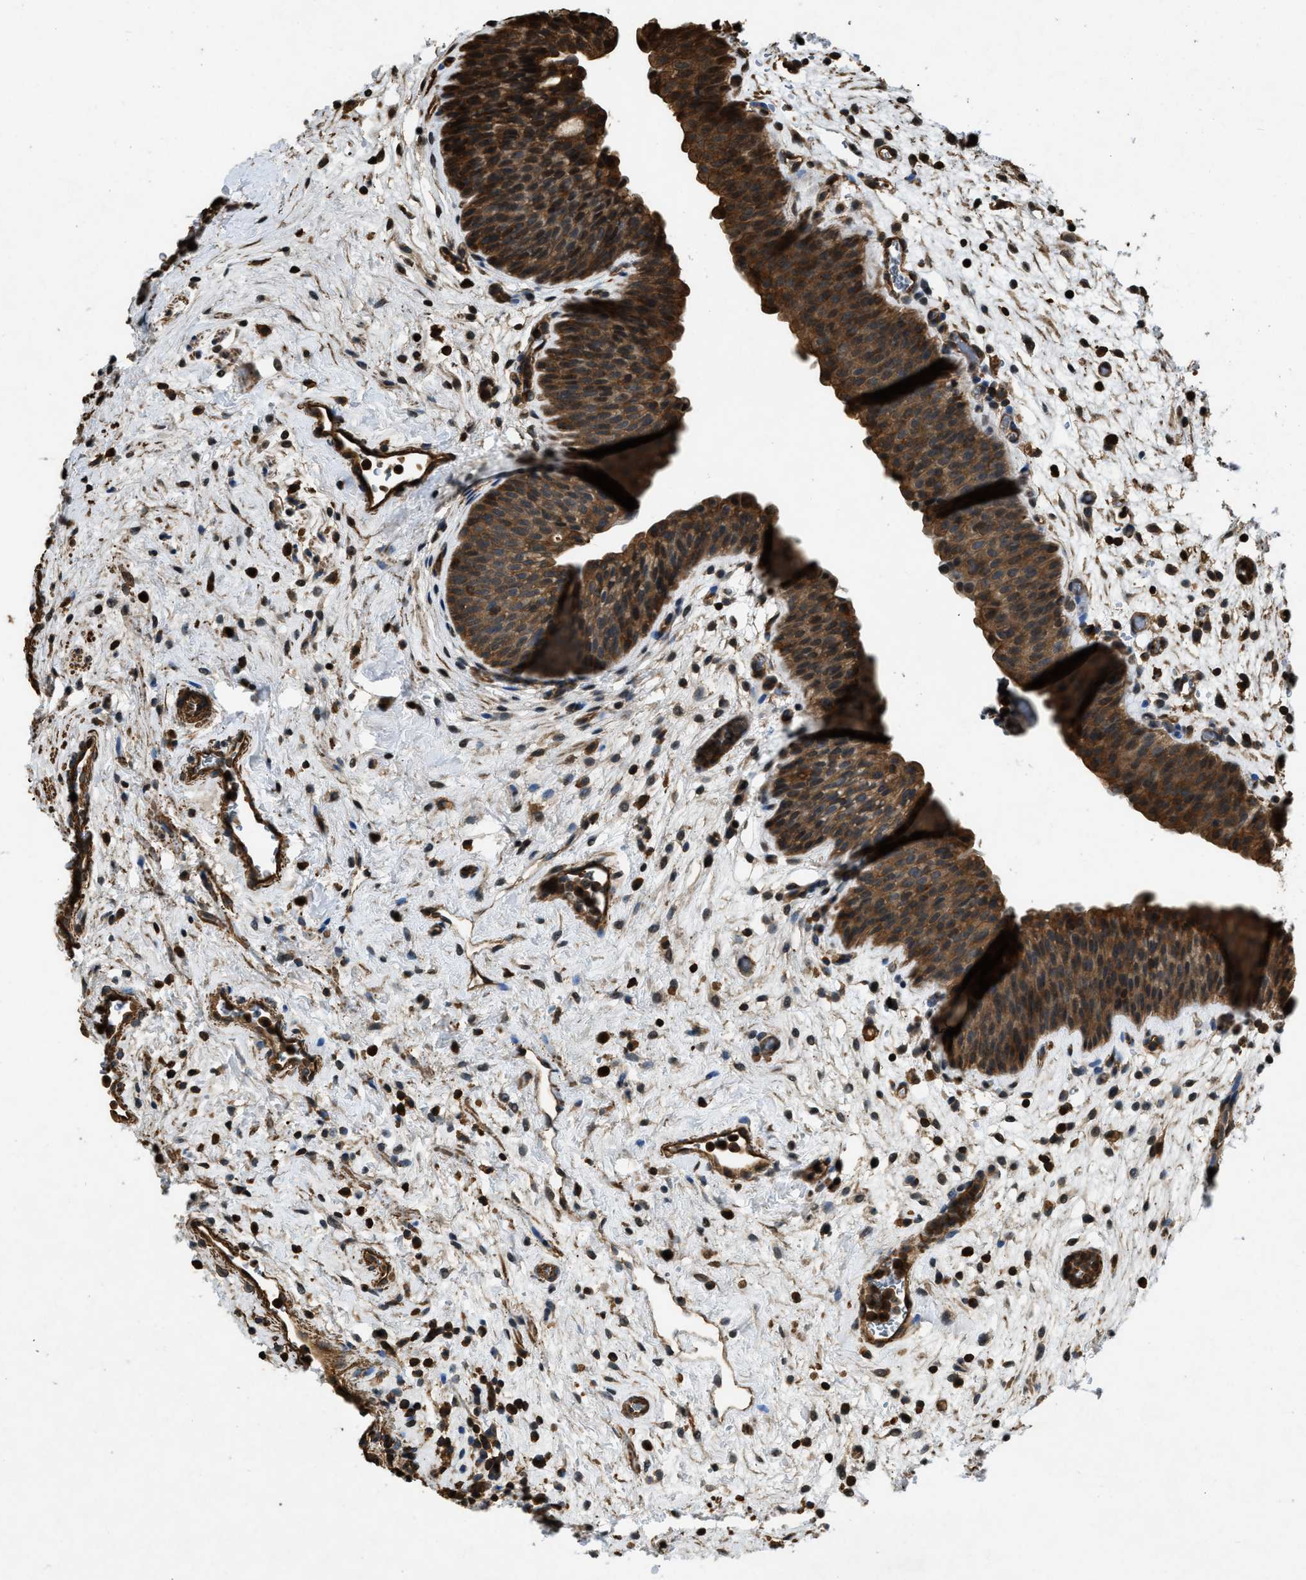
{"staining": {"intensity": "strong", "quantity": ">75%", "location": "cytoplasmic/membranous"}, "tissue": "urinary bladder", "cell_type": "Urothelial cells", "image_type": "normal", "snomed": [{"axis": "morphology", "description": "Normal tissue, NOS"}, {"axis": "topography", "description": "Urinary bladder"}], "caption": "The immunohistochemical stain labels strong cytoplasmic/membranous expression in urothelial cells of unremarkable urinary bladder. (IHC, brightfield microscopy, high magnification).", "gene": "YARS1", "patient": {"sex": "male", "age": 37}}